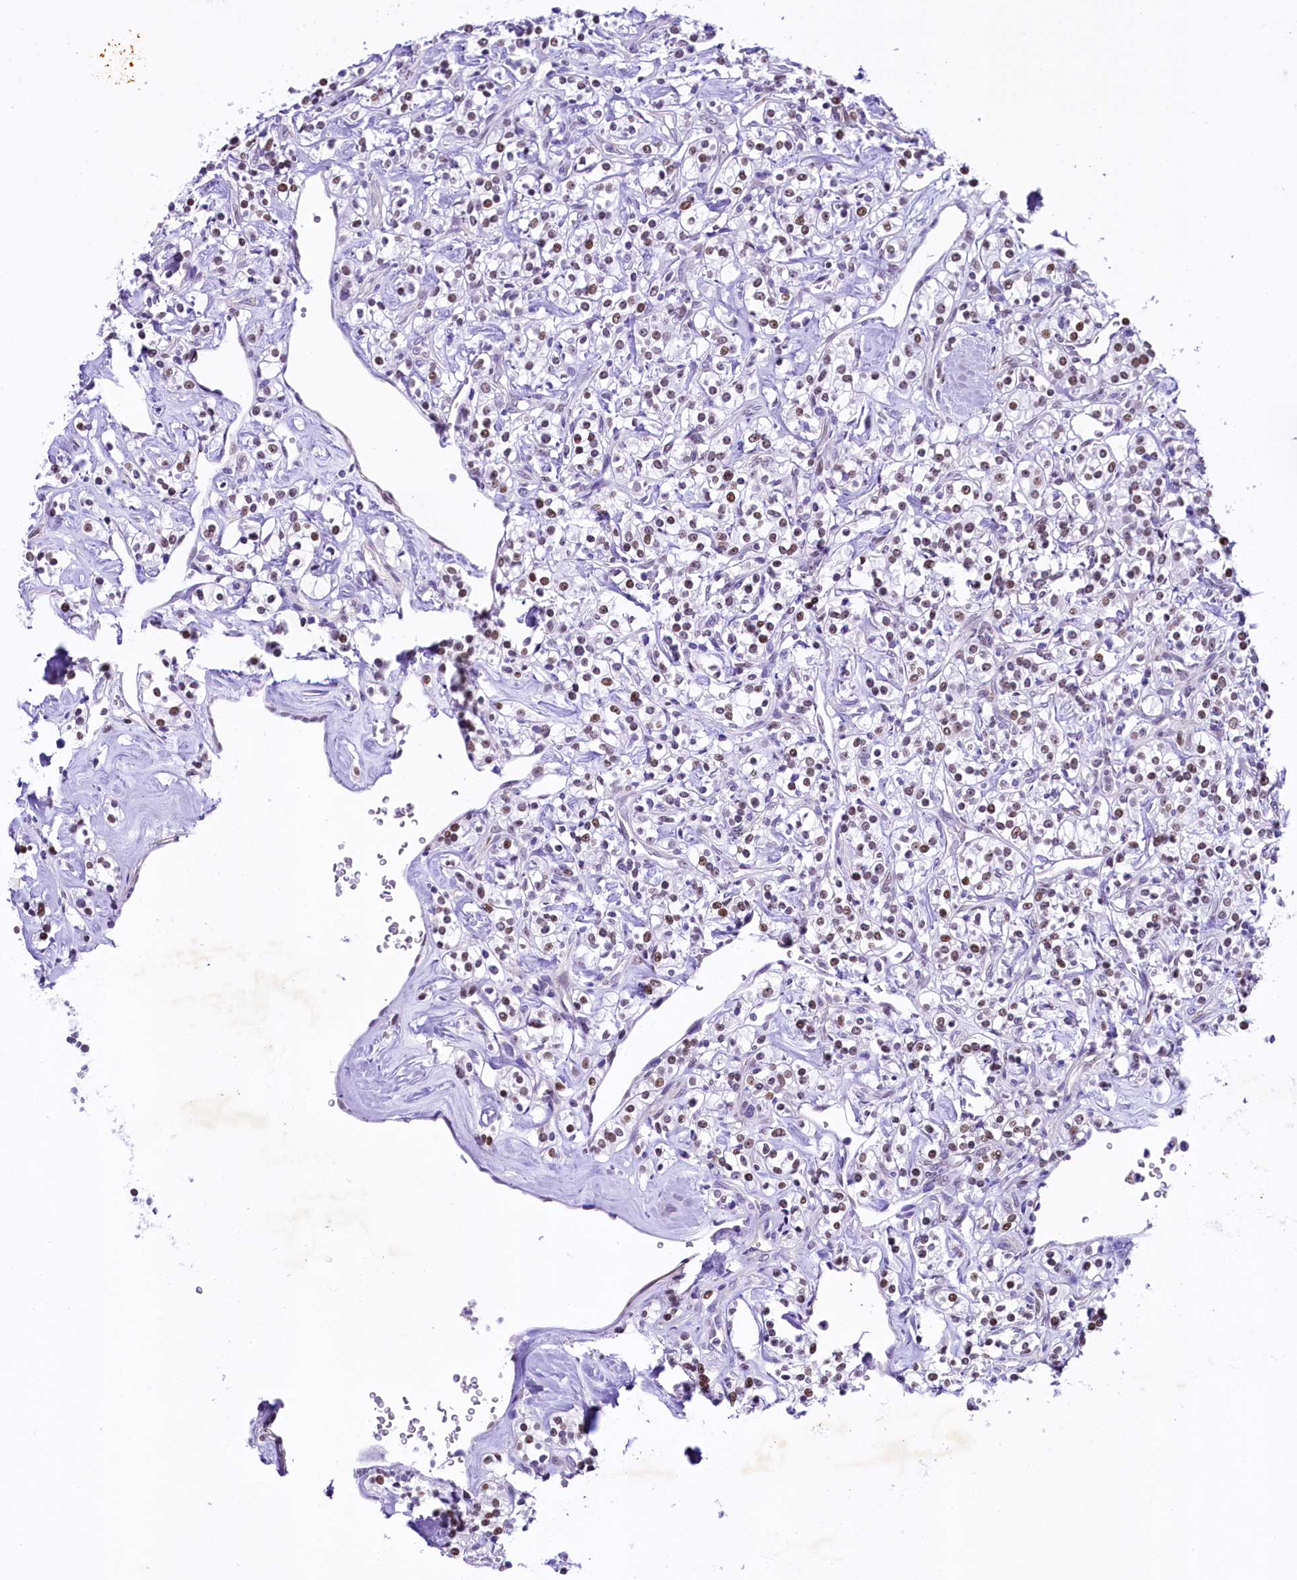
{"staining": {"intensity": "weak", "quantity": "25%-75%", "location": "nuclear"}, "tissue": "renal cancer", "cell_type": "Tumor cells", "image_type": "cancer", "snomed": [{"axis": "morphology", "description": "Adenocarcinoma, NOS"}, {"axis": "topography", "description": "Kidney"}], "caption": "A brown stain labels weak nuclear positivity of a protein in human renal cancer (adenocarcinoma) tumor cells. (Stains: DAB in brown, nuclei in blue, Microscopy: brightfield microscopy at high magnification).", "gene": "SAMD10", "patient": {"sex": "male", "age": 77}}